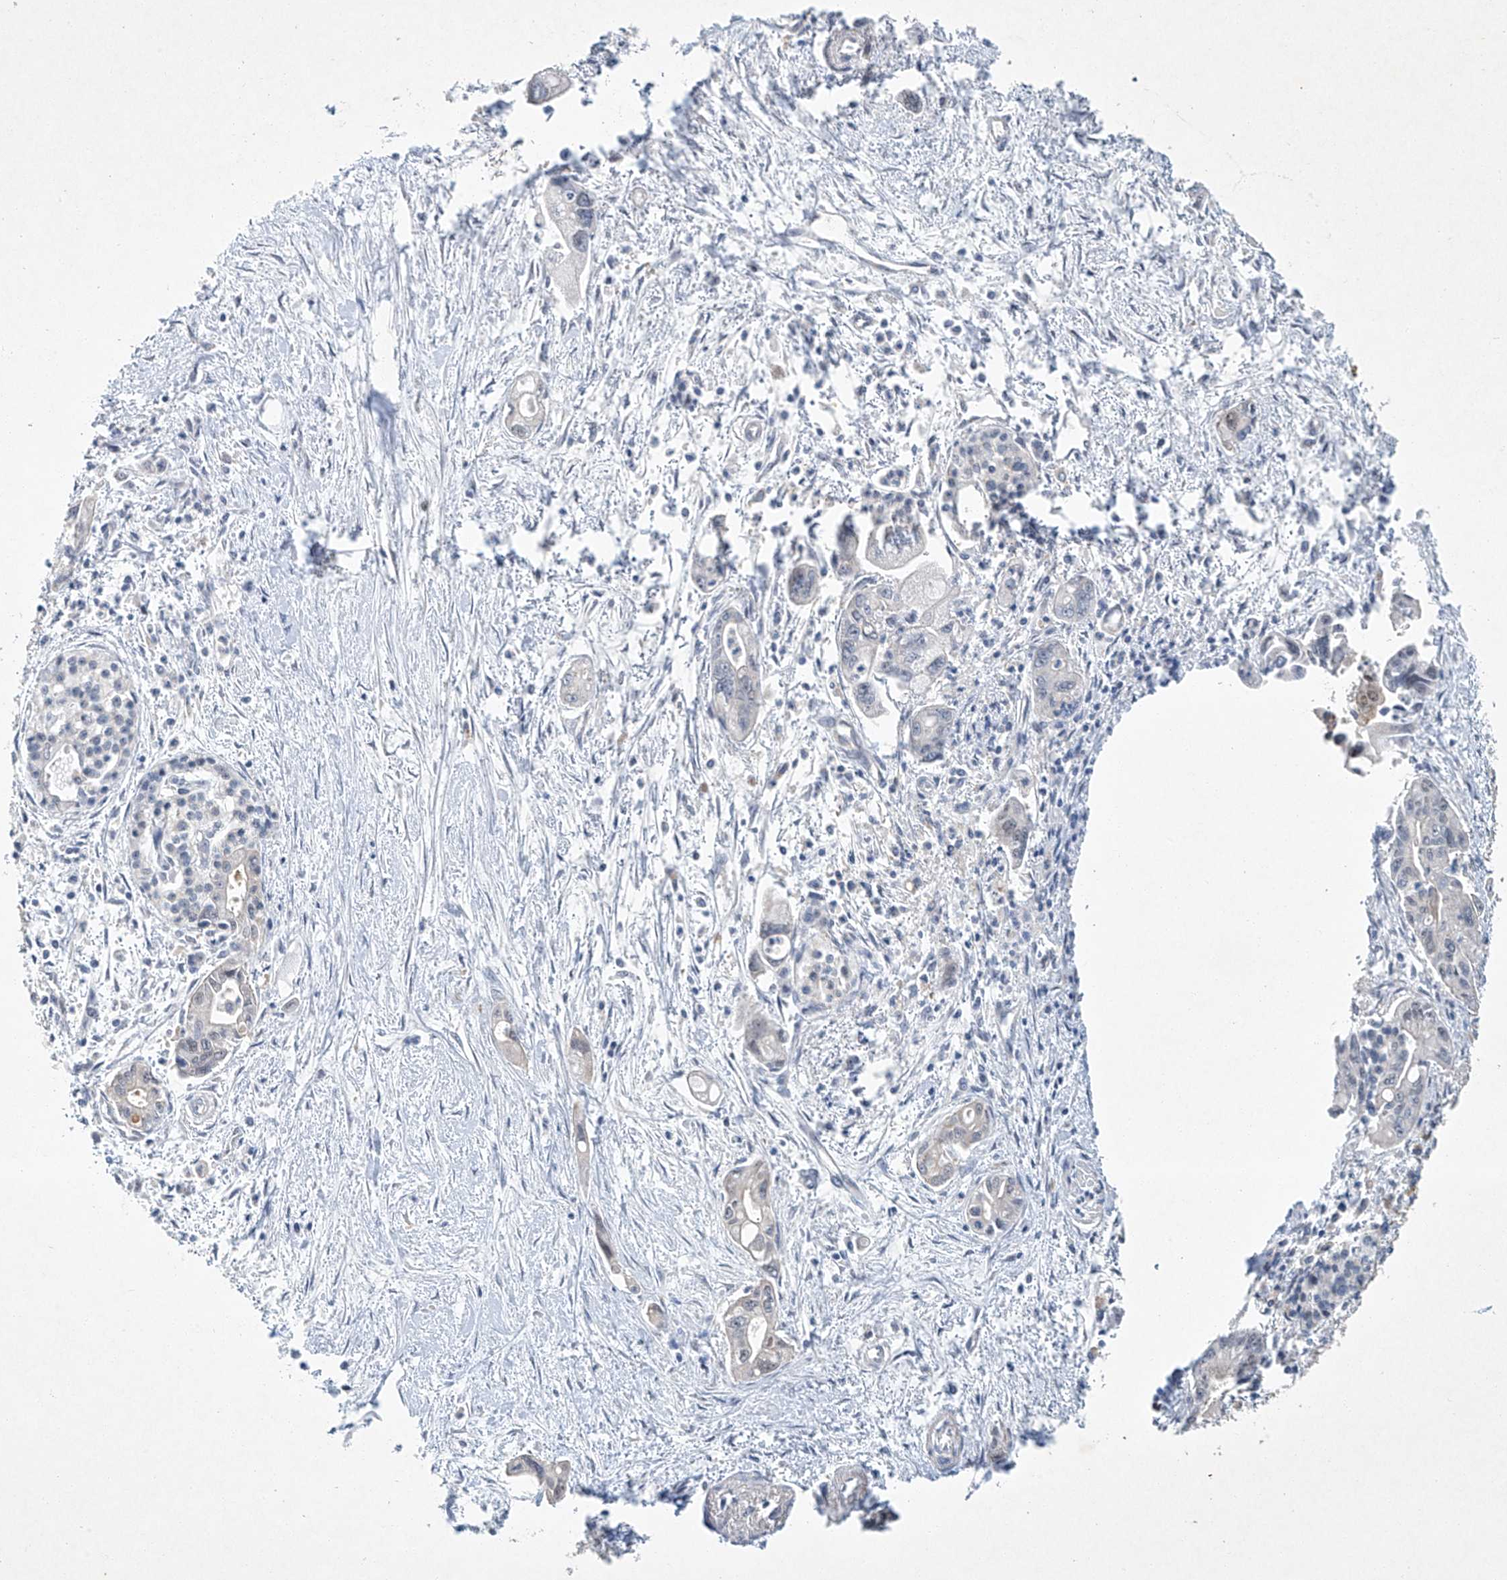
{"staining": {"intensity": "negative", "quantity": "none", "location": "none"}, "tissue": "pancreatic cancer", "cell_type": "Tumor cells", "image_type": "cancer", "snomed": [{"axis": "morphology", "description": "Adenocarcinoma, NOS"}, {"axis": "topography", "description": "Pancreas"}], "caption": "Protein analysis of adenocarcinoma (pancreatic) reveals no significant expression in tumor cells. (Stains: DAB (3,3'-diaminobenzidine) immunohistochemistry with hematoxylin counter stain, Microscopy: brightfield microscopy at high magnification).", "gene": "TAF8", "patient": {"sex": "male", "age": 70}}